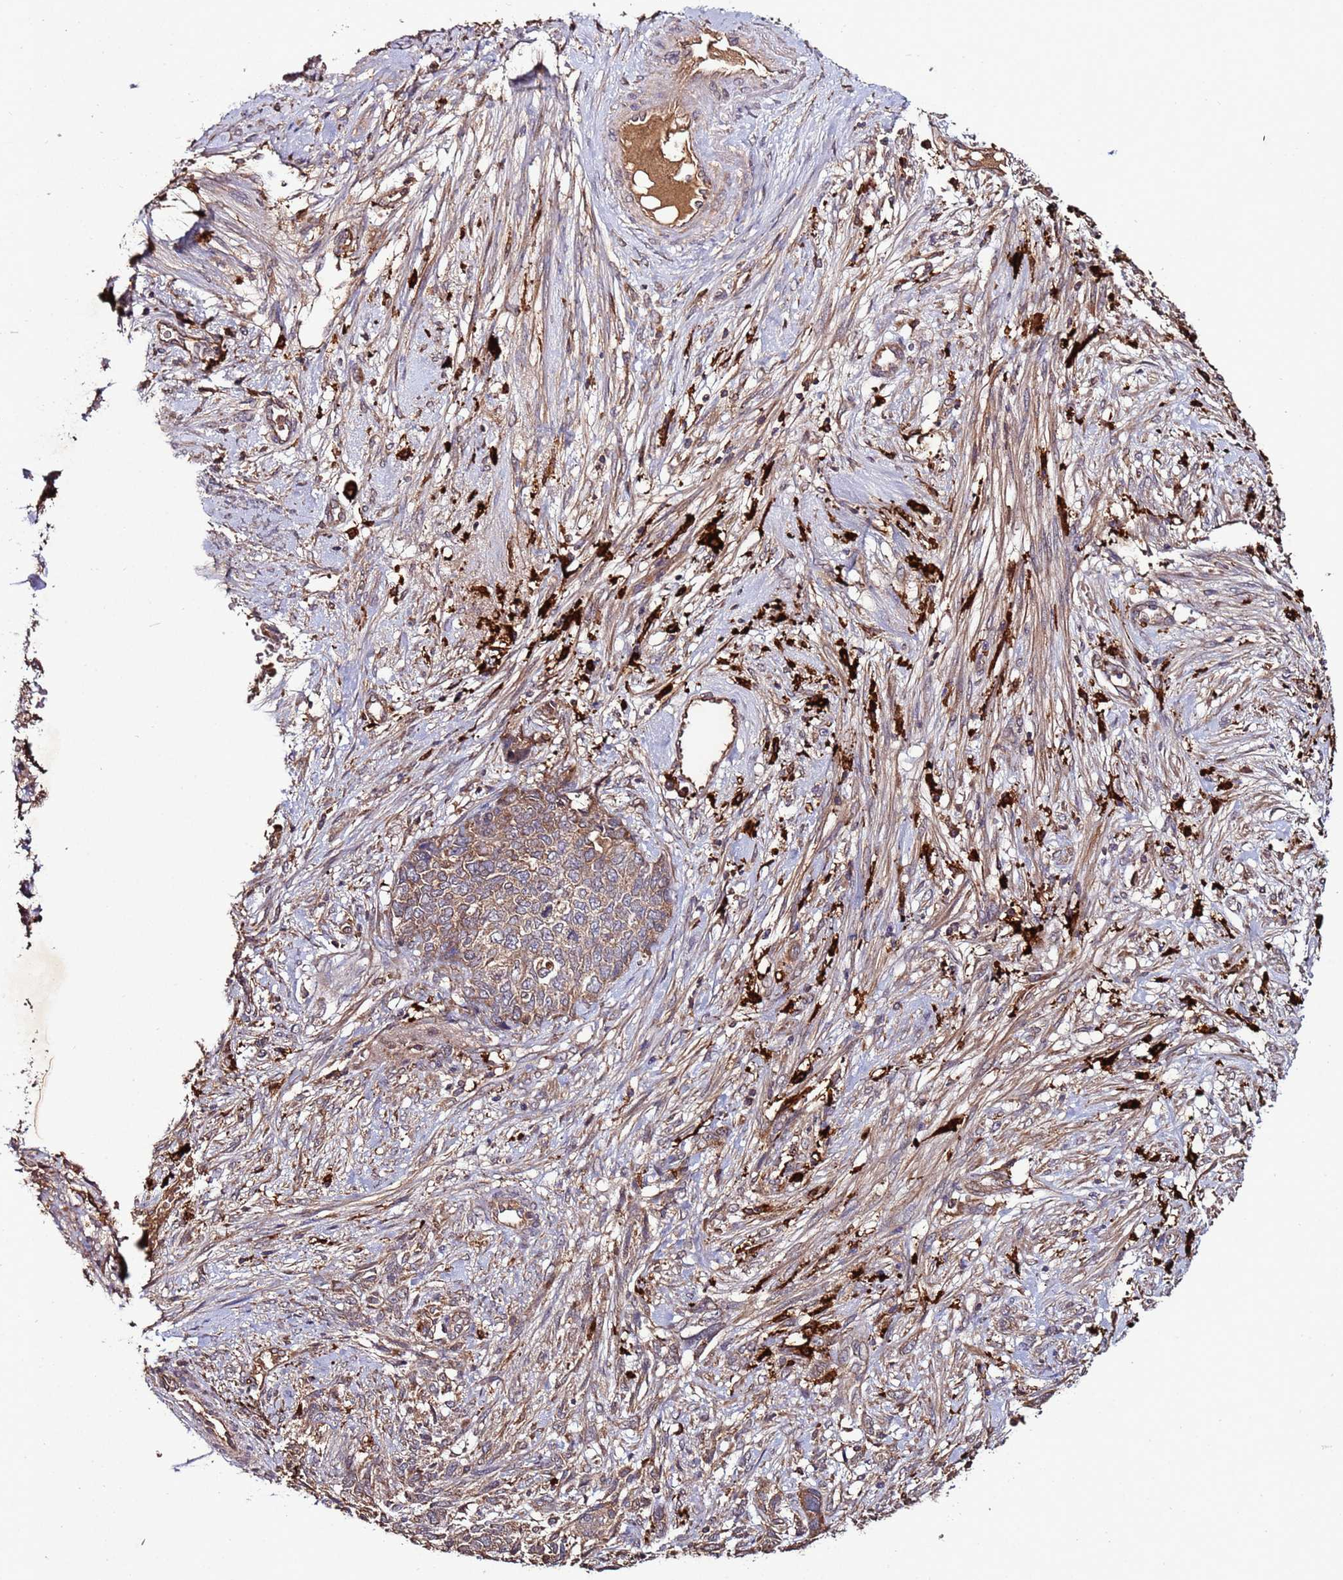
{"staining": {"intensity": "moderate", "quantity": ">75%", "location": "cytoplasmic/membranous"}, "tissue": "cervical cancer", "cell_type": "Tumor cells", "image_type": "cancer", "snomed": [{"axis": "morphology", "description": "Squamous cell carcinoma, NOS"}, {"axis": "topography", "description": "Cervix"}], "caption": "A medium amount of moderate cytoplasmic/membranous expression is present in about >75% of tumor cells in cervical cancer tissue. (Brightfield microscopy of DAB IHC at high magnification).", "gene": "RPS15A", "patient": {"sex": "female", "age": 63}}